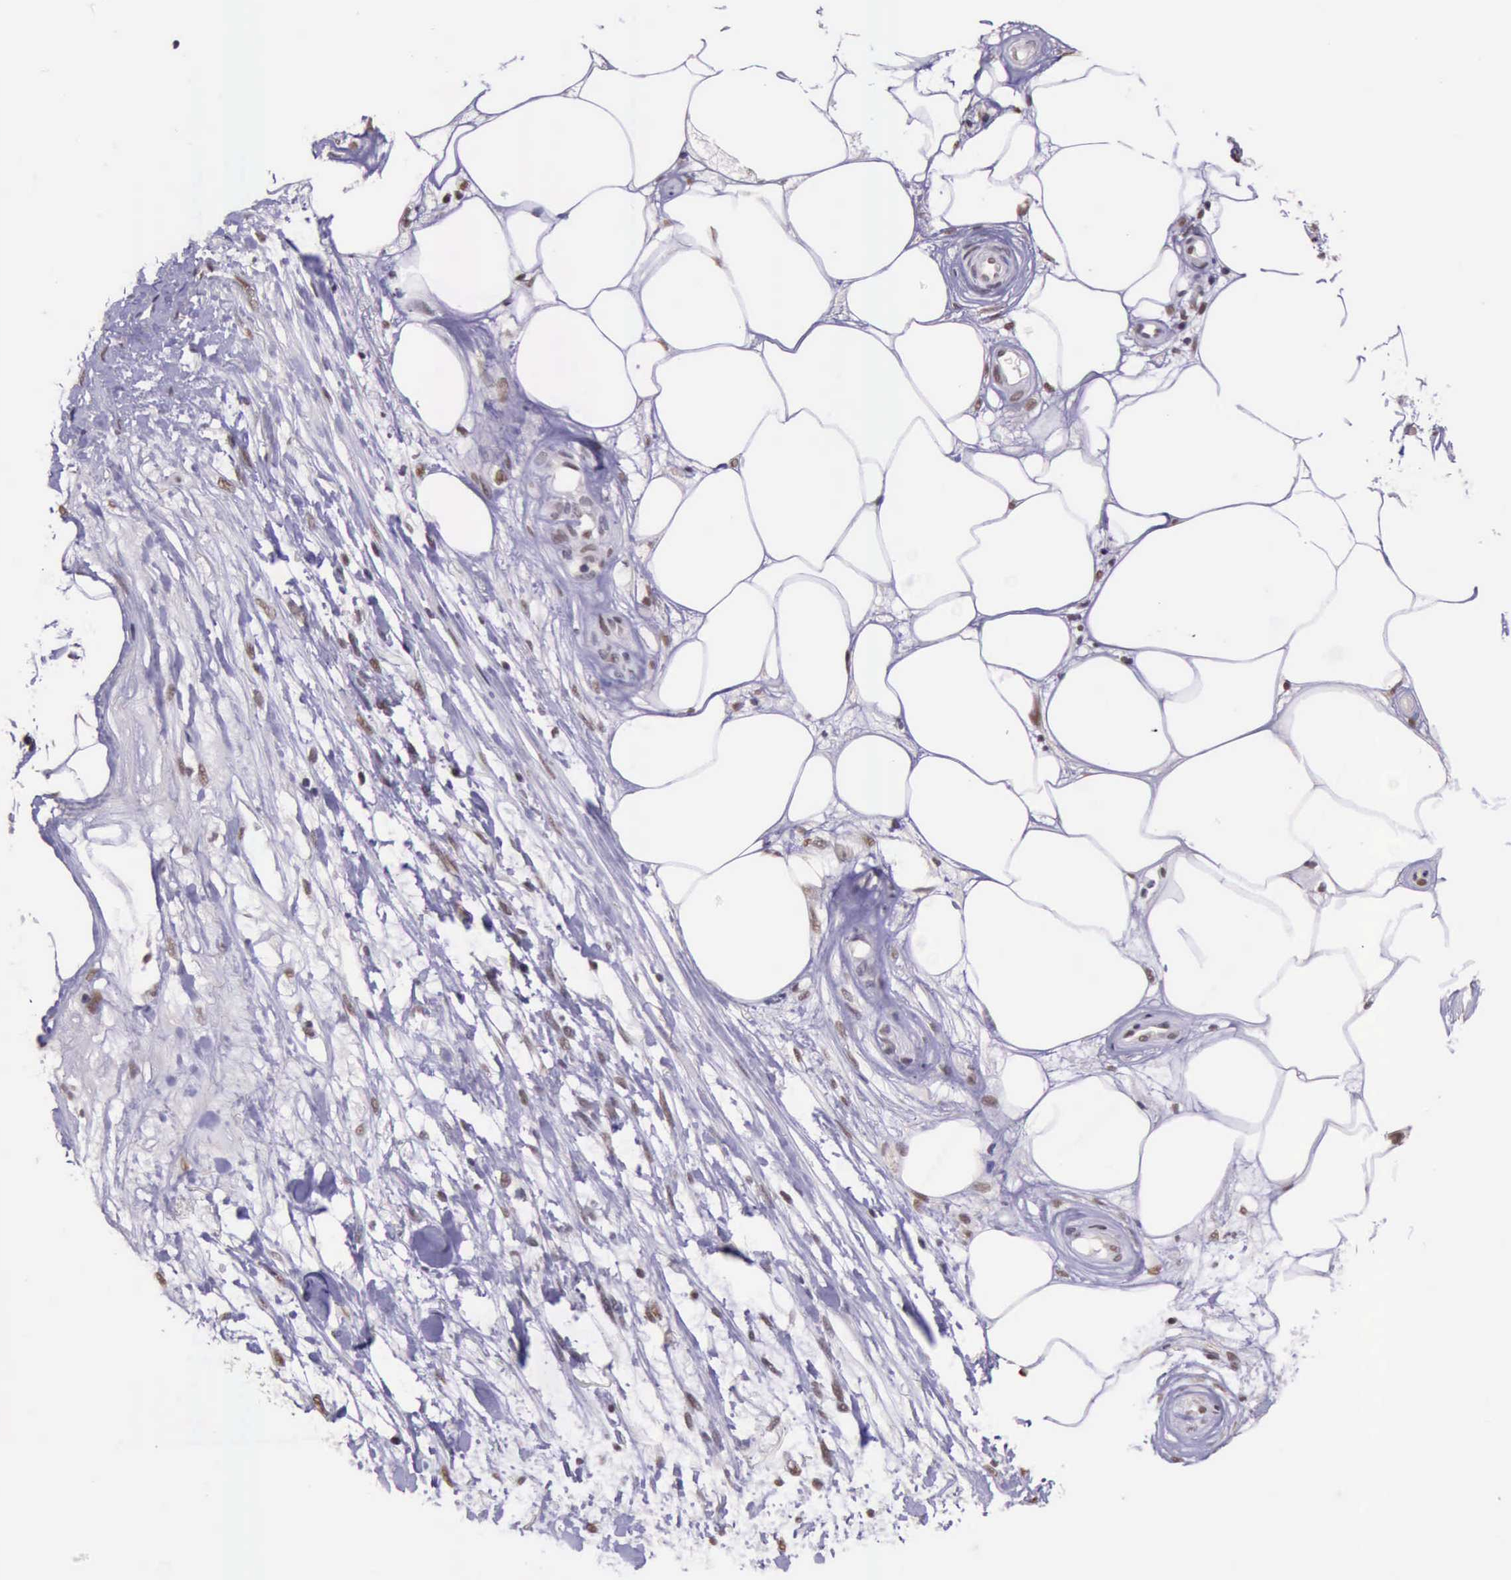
{"staining": {"intensity": "moderate", "quantity": ">75%", "location": "nuclear"}, "tissue": "melanoma", "cell_type": "Tumor cells", "image_type": "cancer", "snomed": [{"axis": "morphology", "description": "Malignant melanoma, NOS"}, {"axis": "topography", "description": "Skin"}], "caption": "Immunohistochemical staining of human melanoma displays medium levels of moderate nuclear expression in approximately >75% of tumor cells. (brown staining indicates protein expression, while blue staining denotes nuclei).", "gene": "PRPF39", "patient": {"sex": "female", "age": 85}}